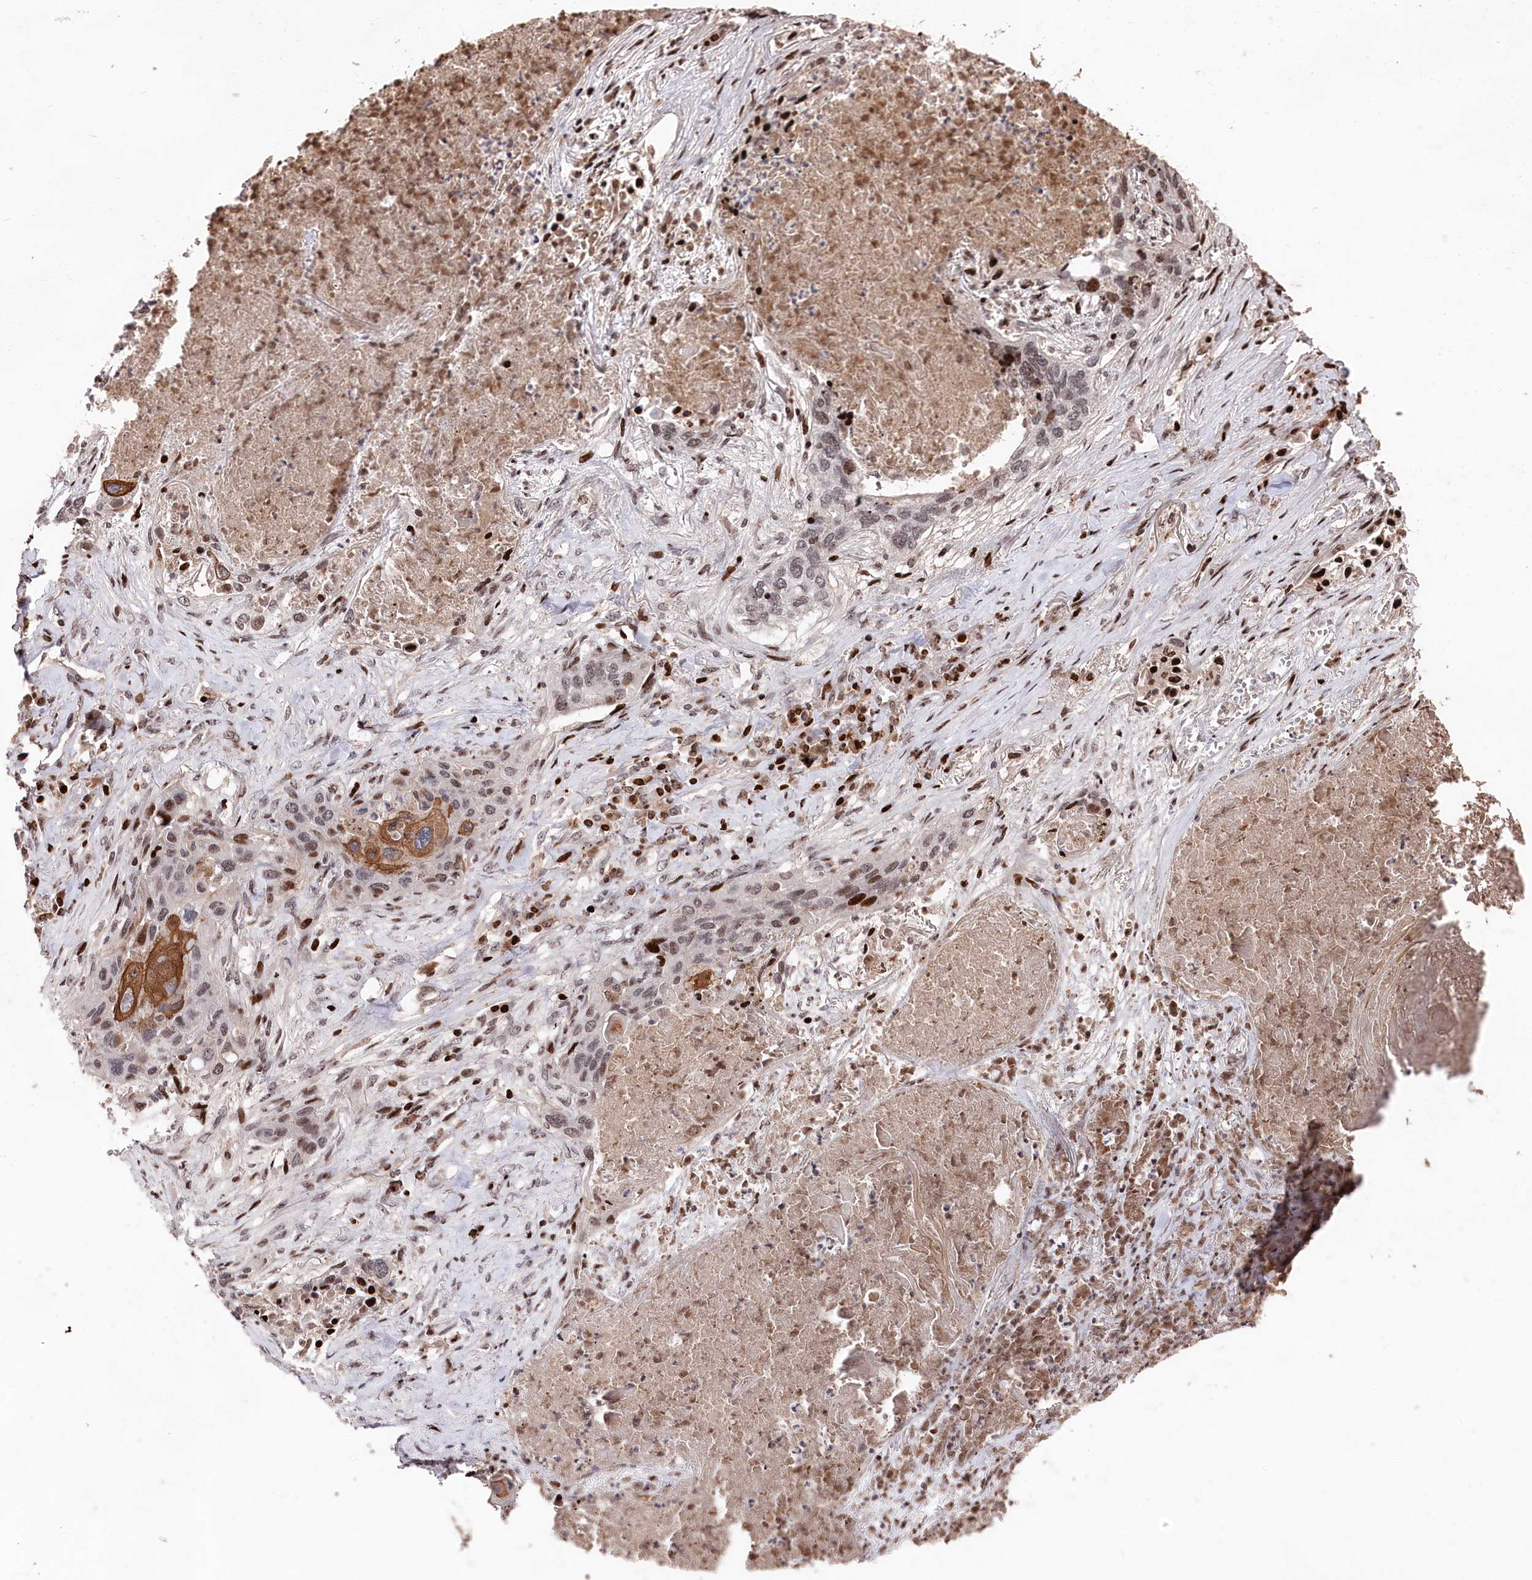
{"staining": {"intensity": "strong", "quantity": "<25%", "location": "cytoplasmic/membranous,nuclear"}, "tissue": "lung cancer", "cell_type": "Tumor cells", "image_type": "cancer", "snomed": [{"axis": "morphology", "description": "Squamous cell carcinoma, NOS"}, {"axis": "topography", "description": "Lung"}], "caption": "Immunohistochemical staining of human lung squamous cell carcinoma shows medium levels of strong cytoplasmic/membranous and nuclear protein expression in approximately <25% of tumor cells.", "gene": "MCF2L2", "patient": {"sex": "female", "age": 63}}